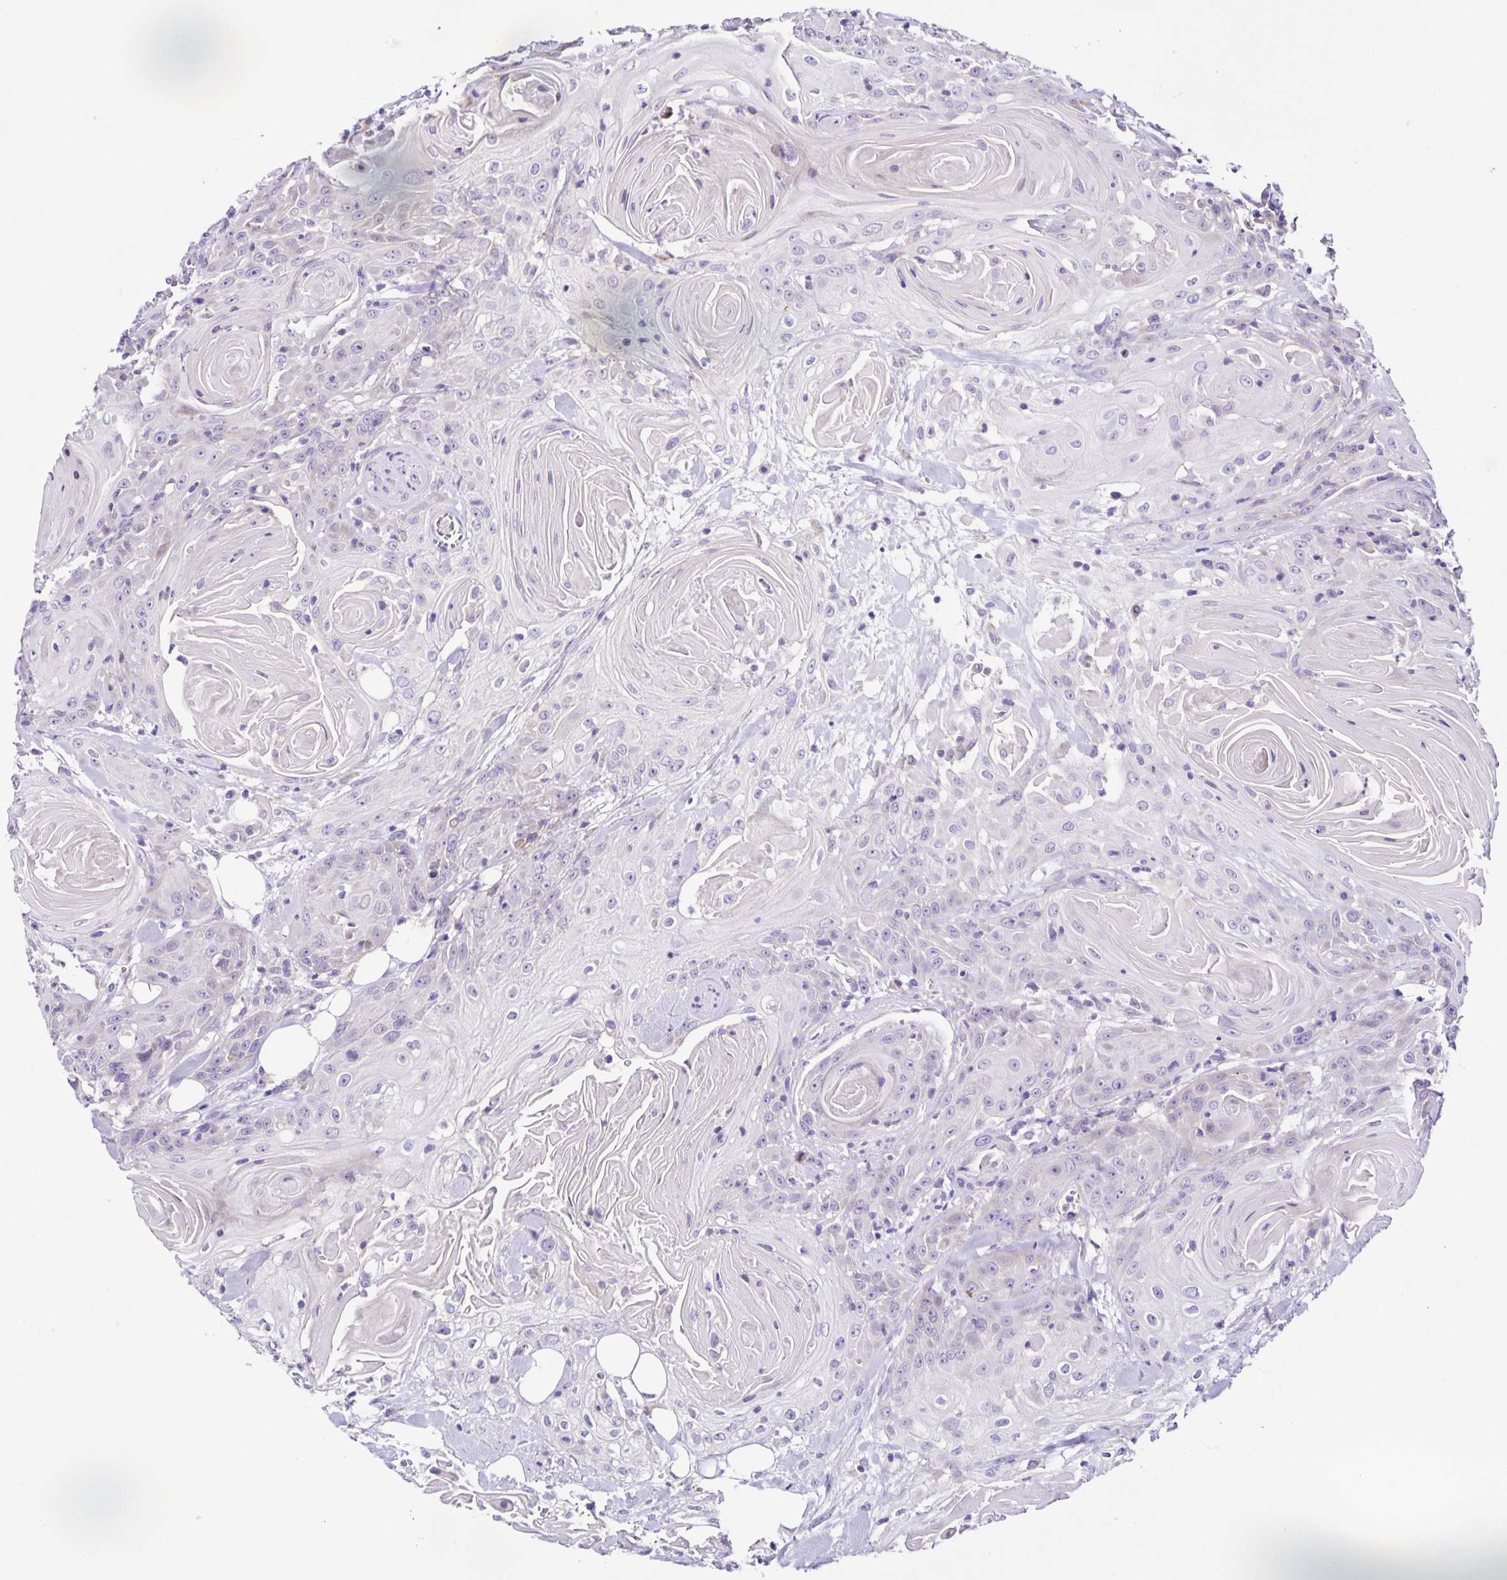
{"staining": {"intensity": "negative", "quantity": "none", "location": "none"}, "tissue": "head and neck cancer", "cell_type": "Tumor cells", "image_type": "cancer", "snomed": [{"axis": "morphology", "description": "Squamous cell carcinoma, NOS"}, {"axis": "topography", "description": "Head-Neck"}], "caption": "The micrograph exhibits no significant expression in tumor cells of head and neck cancer. Brightfield microscopy of IHC stained with DAB (3,3'-diaminobenzidine) (brown) and hematoxylin (blue), captured at high magnification.", "gene": "RNFT2", "patient": {"sex": "female", "age": 84}}